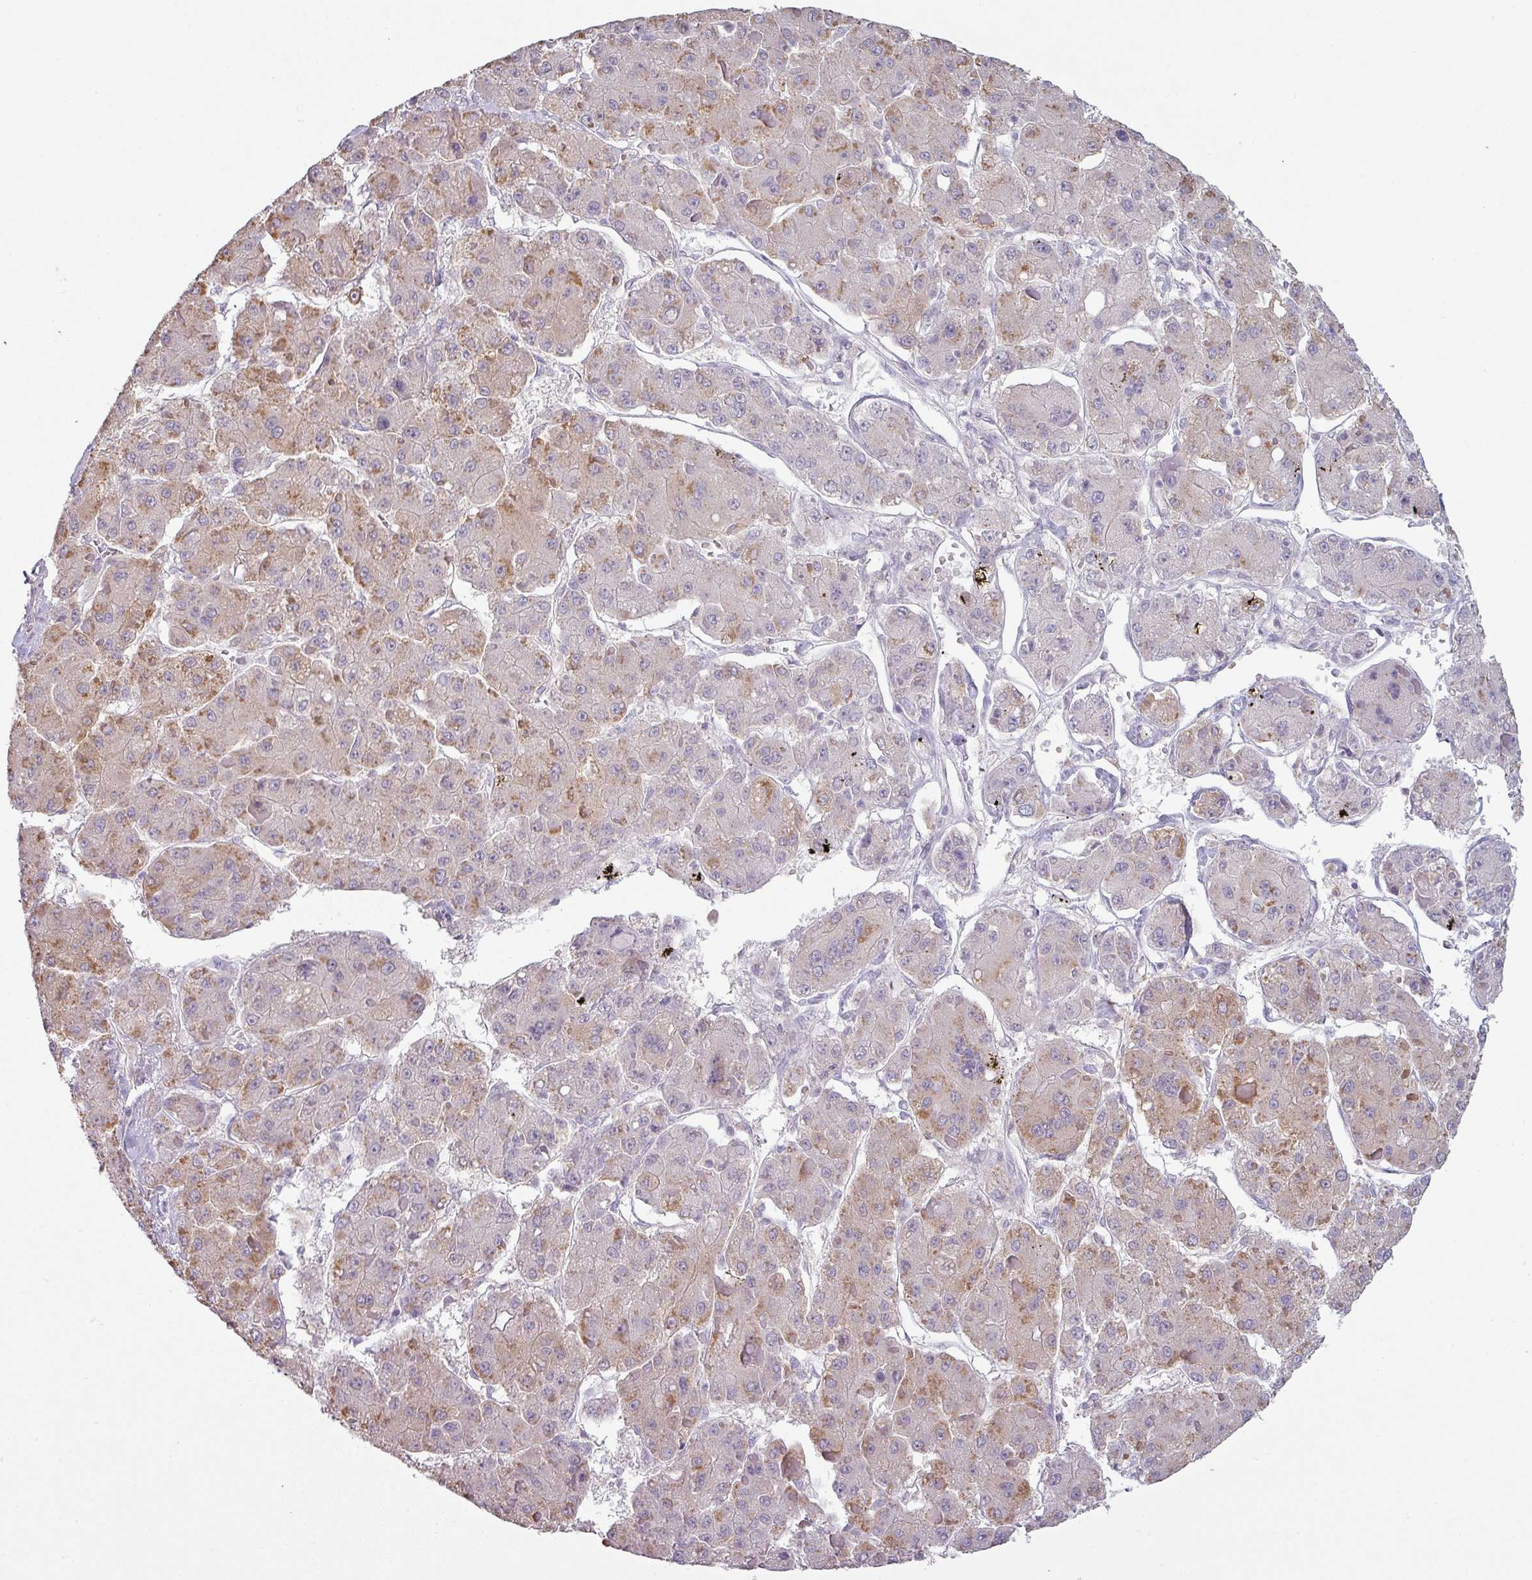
{"staining": {"intensity": "weak", "quantity": "25%-75%", "location": "cytoplasmic/membranous"}, "tissue": "liver cancer", "cell_type": "Tumor cells", "image_type": "cancer", "snomed": [{"axis": "morphology", "description": "Carcinoma, Hepatocellular, NOS"}, {"axis": "topography", "description": "Liver"}], "caption": "Liver cancer (hepatocellular carcinoma) stained with a protein marker reveals weak staining in tumor cells.", "gene": "MAGEC3", "patient": {"sex": "female", "age": 73}}